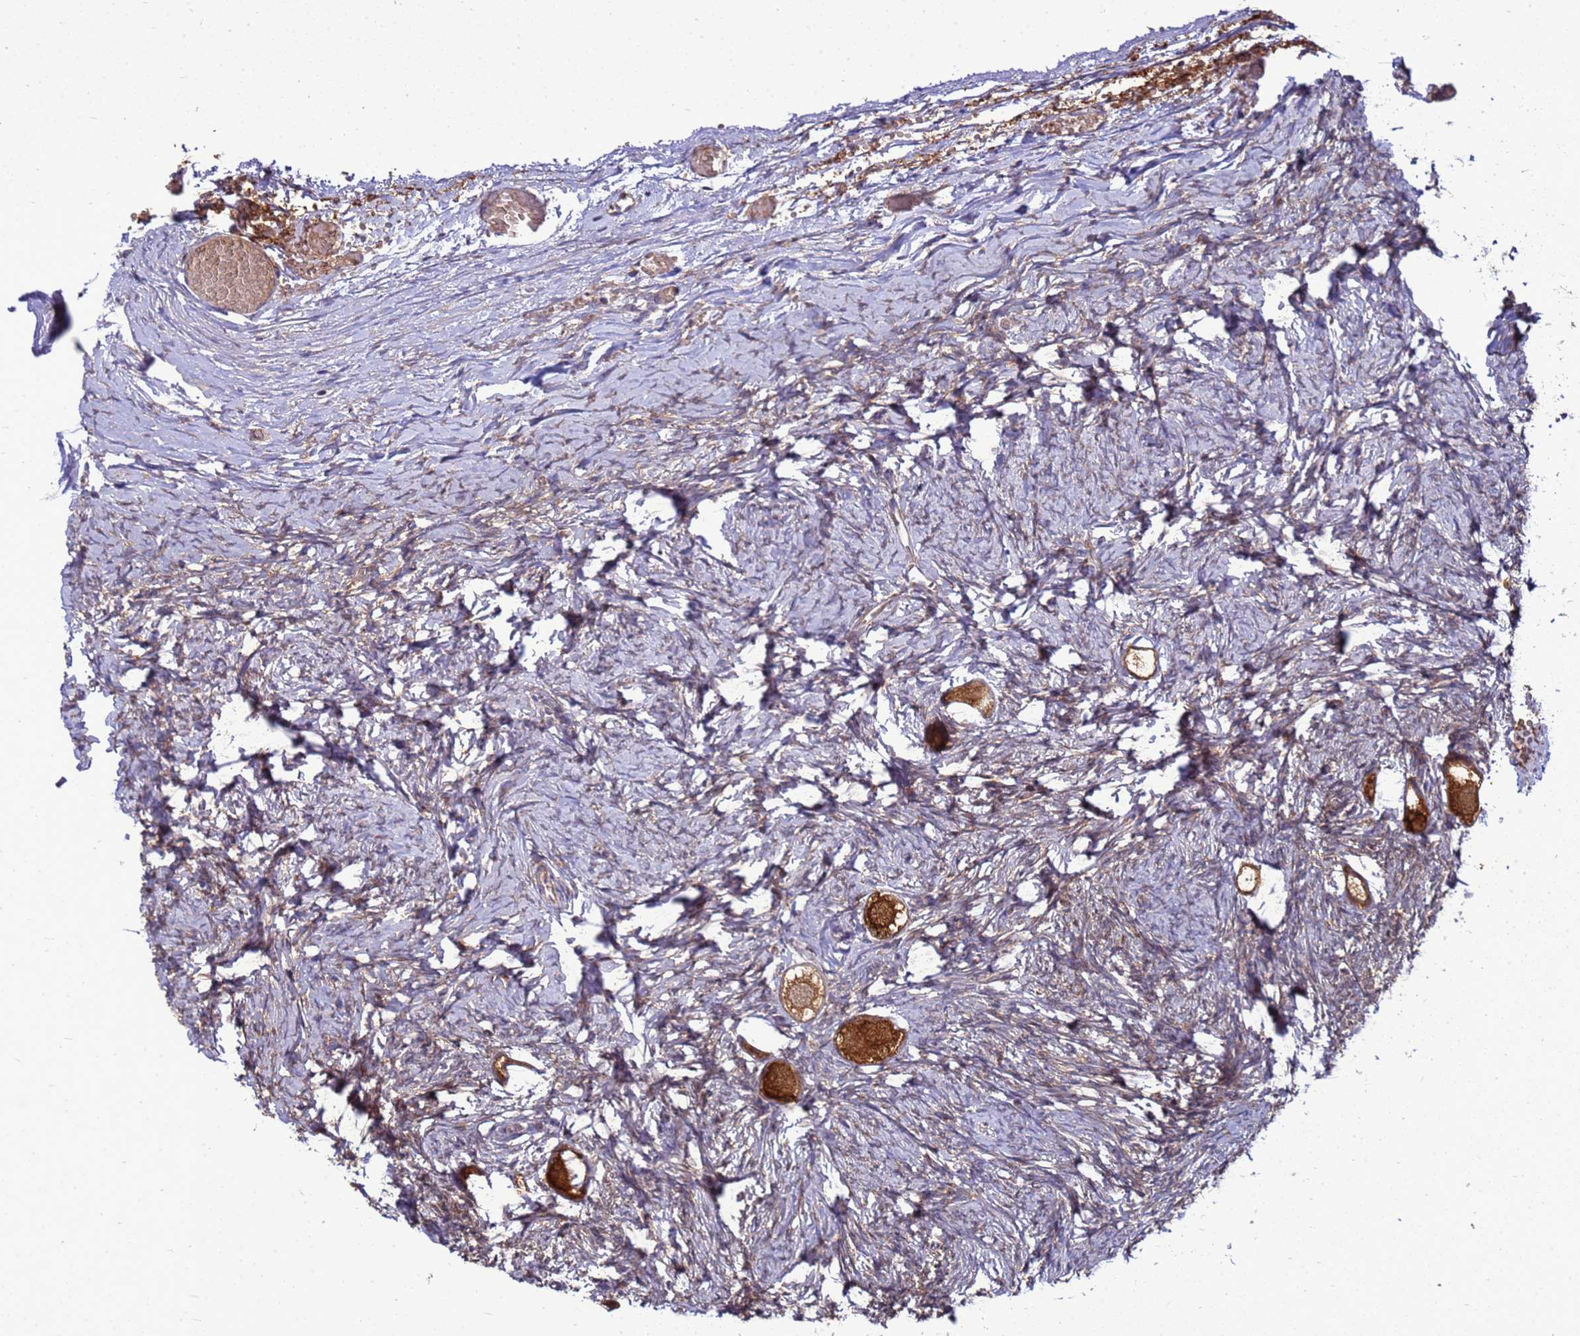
{"staining": {"intensity": "strong", "quantity": ">75%", "location": "cytoplasmic/membranous"}, "tissue": "ovary", "cell_type": "Follicle cells", "image_type": "normal", "snomed": [{"axis": "morphology", "description": "Normal tissue, NOS"}, {"axis": "topography", "description": "Ovary"}], "caption": "Normal ovary demonstrates strong cytoplasmic/membranous staining in approximately >75% of follicle cells, visualized by immunohistochemistry.", "gene": "EIF4EBP3", "patient": {"sex": "female", "age": 27}}